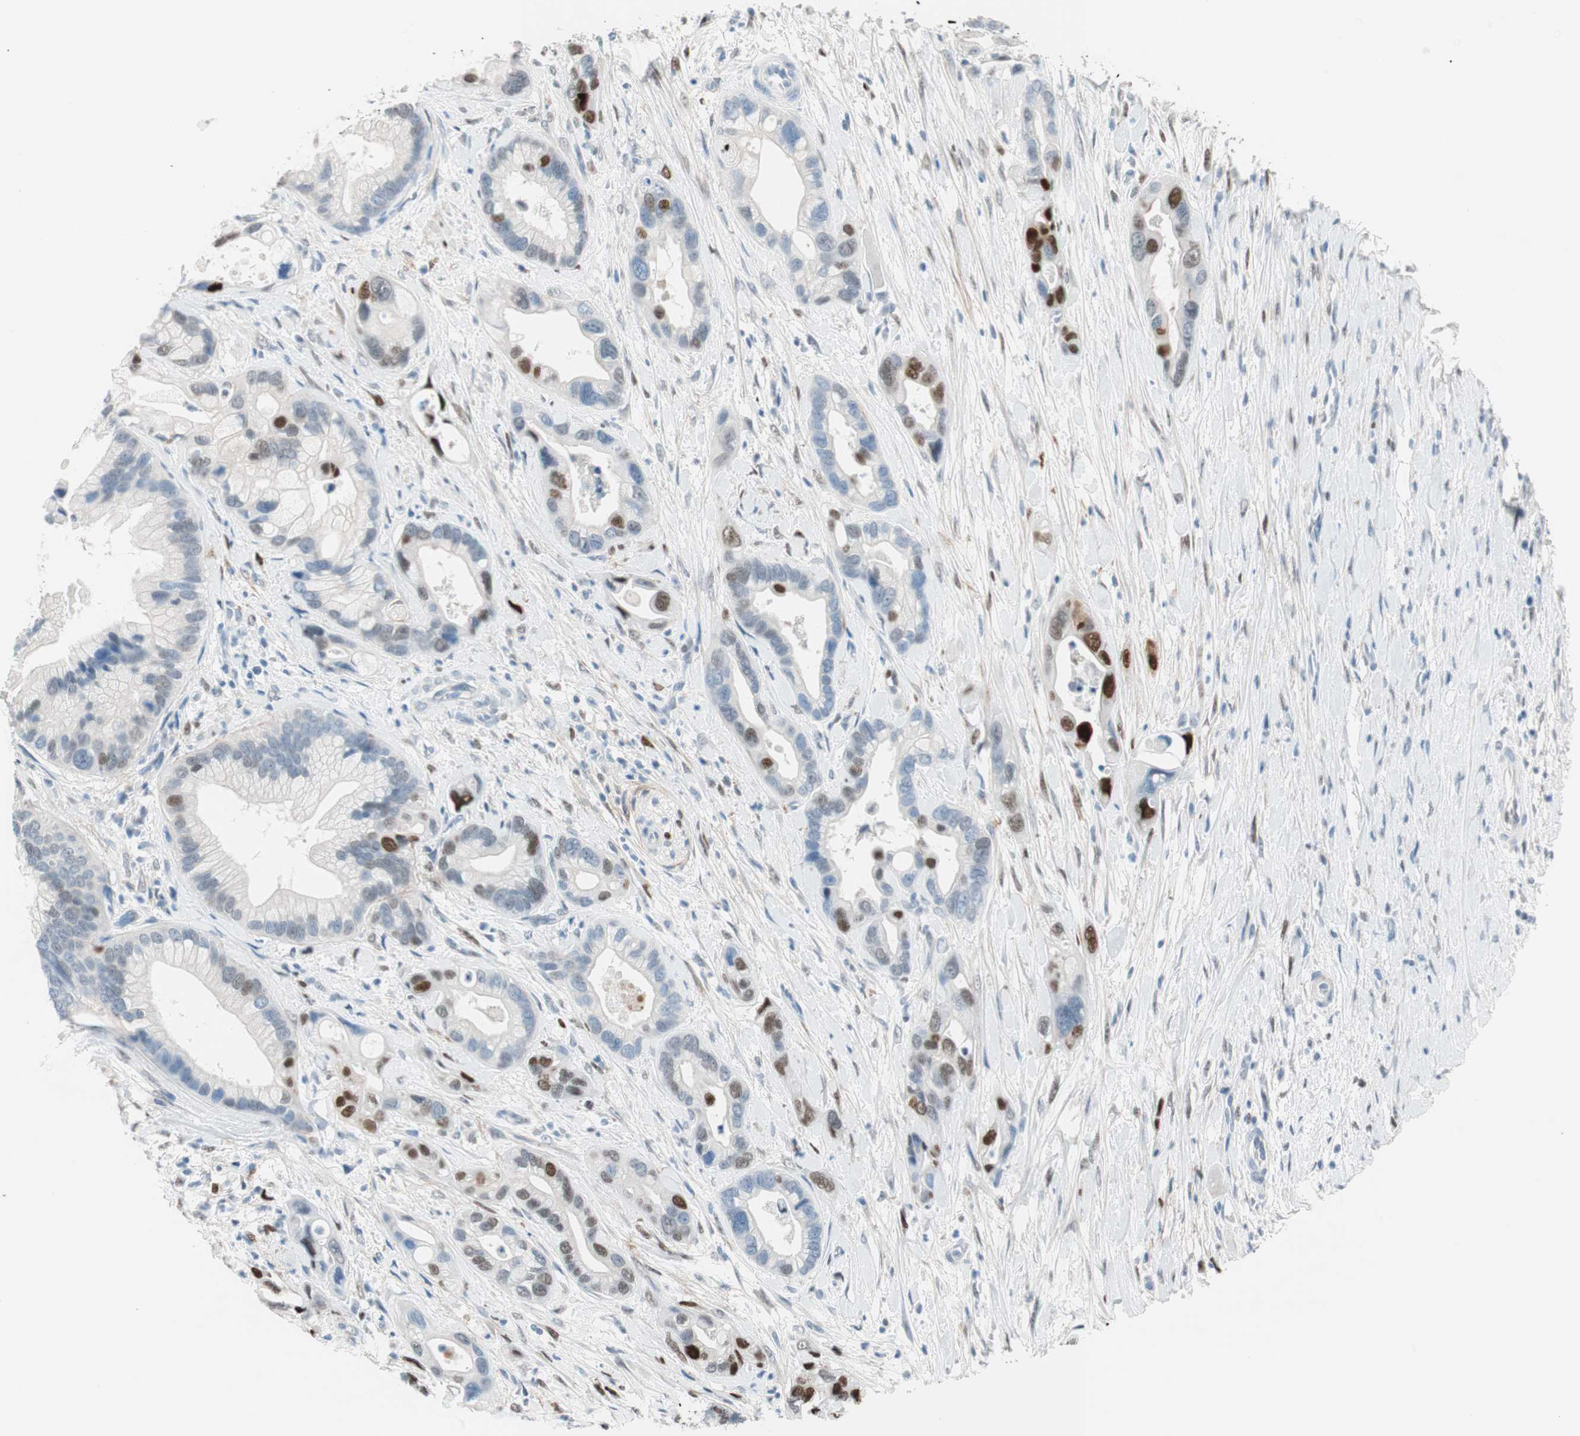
{"staining": {"intensity": "moderate", "quantity": "25%-75%", "location": "nuclear"}, "tissue": "pancreatic cancer", "cell_type": "Tumor cells", "image_type": "cancer", "snomed": [{"axis": "morphology", "description": "Adenocarcinoma, NOS"}, {"axis": "topography", "description": "Pancreas"}], "caption": "Immunohistochemical staining of pancreatic cancer displays medium levels of moderate nuclear protein staining in about 25%-75% of tumor cells.", "gene": "FOSL1", "patient": {"sex": "female", "age": 77}}